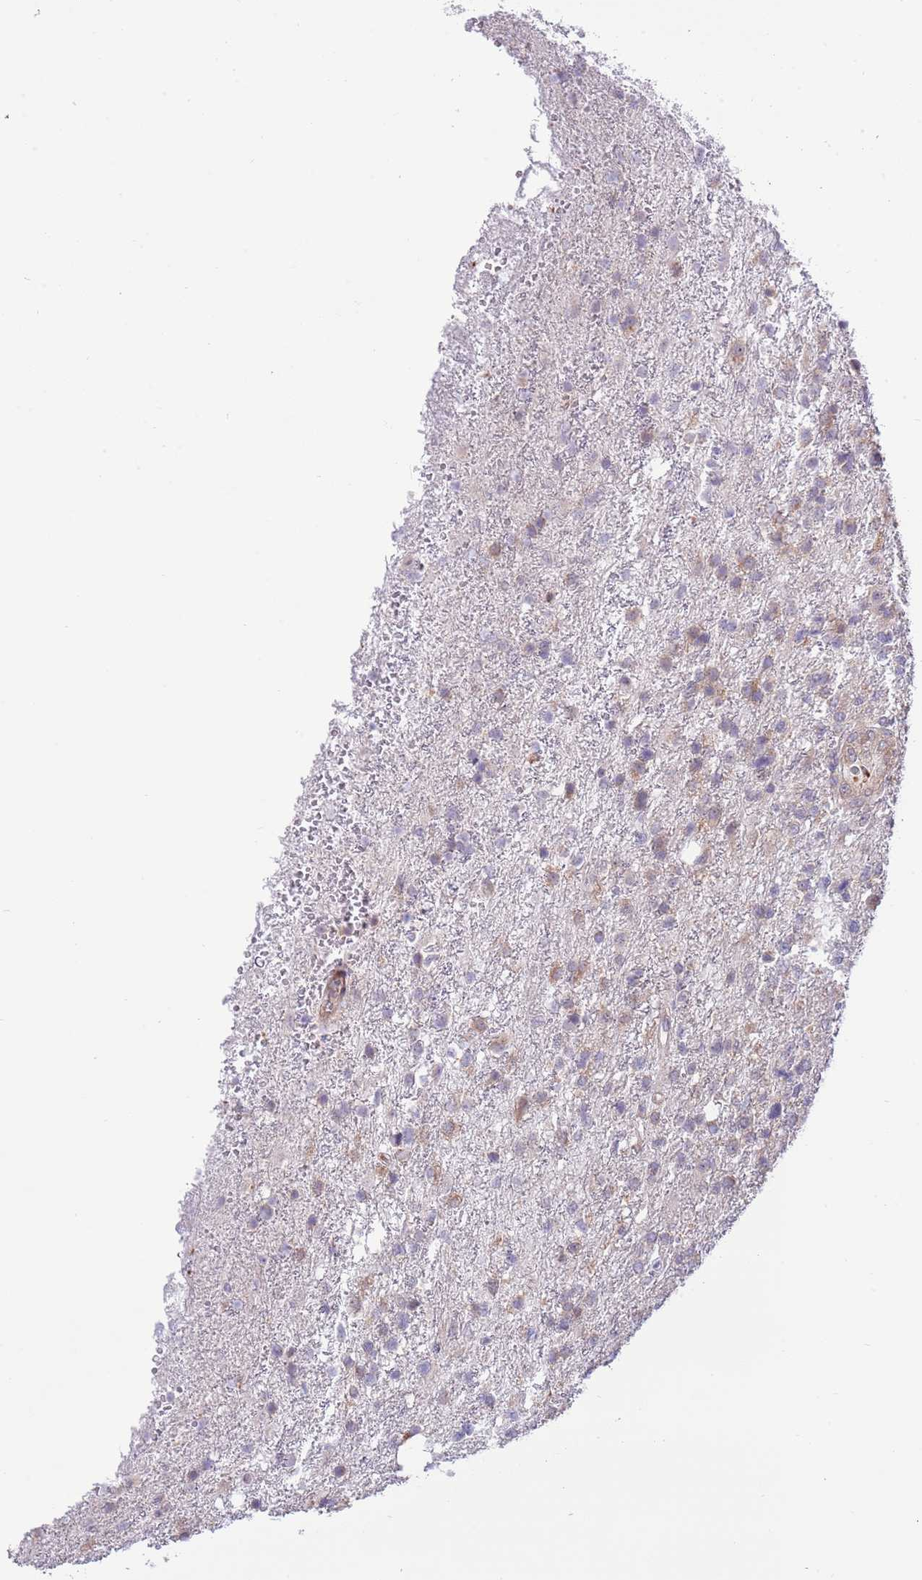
{"staining": {"intensity": "weak", "quantity": "<25%", "location": "cytoplasmic/membranous"}, "tissue": "glioma", "cell_type": "Tumor cells", "image_type": "cancer", "snomed": [{"axis": "morphology", "description": "Glioma, malignant, High grade"}, {"axis": "topography", "description": "Brain"}], "caption": "An IHC photomicrograph of malignant glioma (high-grade) is shown. There is no staining in tumor cells of malignant glioma (high-grade).", "gene": "DAND5", "patient": {"sex": "male", "age": 56}}